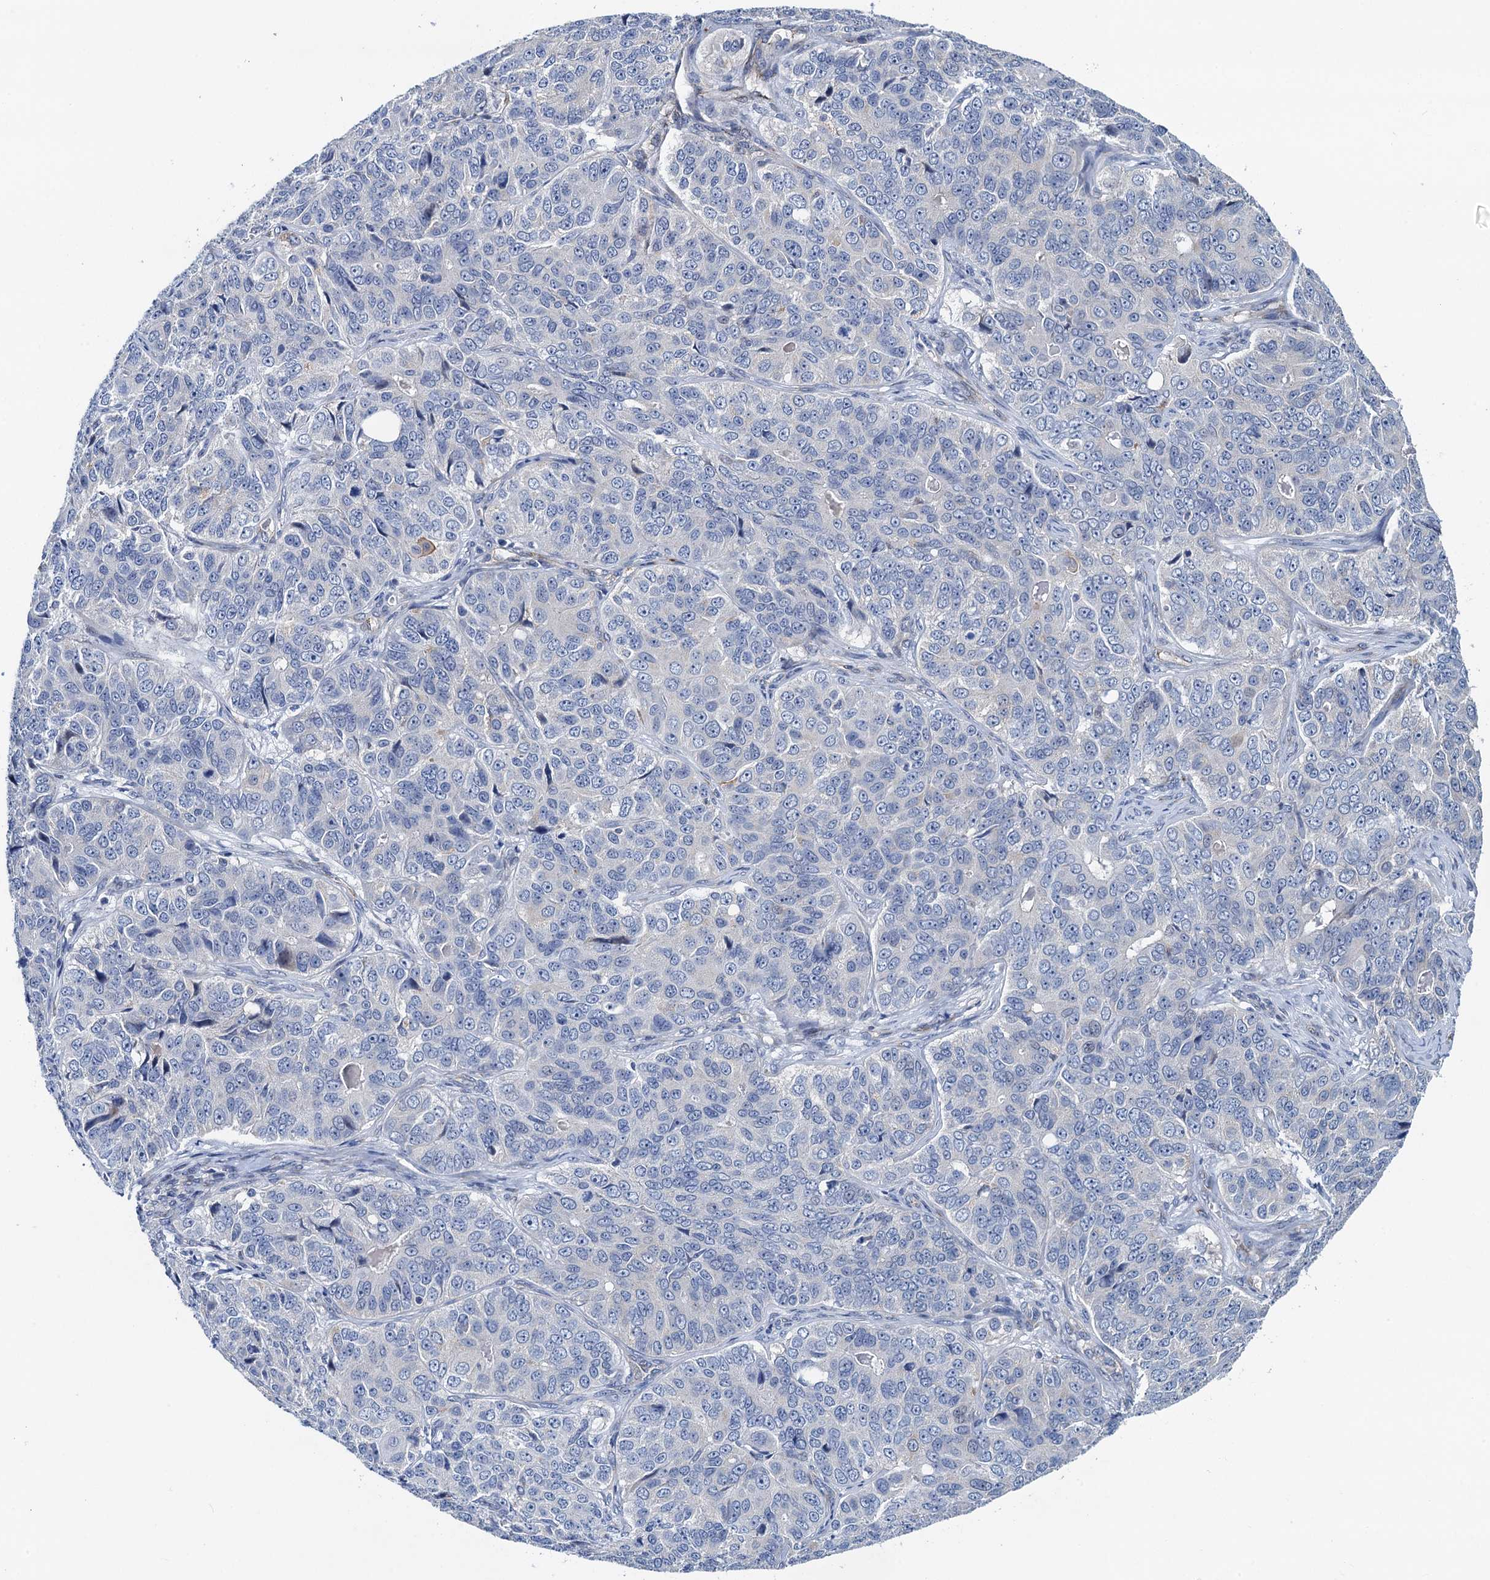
{"staining": {"intensity": "negative", "quantity": "none", "location": "none"}, "tissue": "ovarian cancer", "cell_type": "Tumor cells", "image_type": "cancer", "snomed": [{"axis": "morphology", "description": "Carcinoma, endometroid"}, {"axis": "topography", "description": "Ovary"}], "caption": "High power microscopy photomicrograph of an immunohistochemistry photomicrograph of ovarian cancer (endometroid carcinoma), revealing no significant positivity in tumor cells. (DAB immunohistochemistry (IHC) visualized using brightfield microscopy, high magnification).", "gene": "NBEA", "patient": {"sex": "female", "age": 51}}